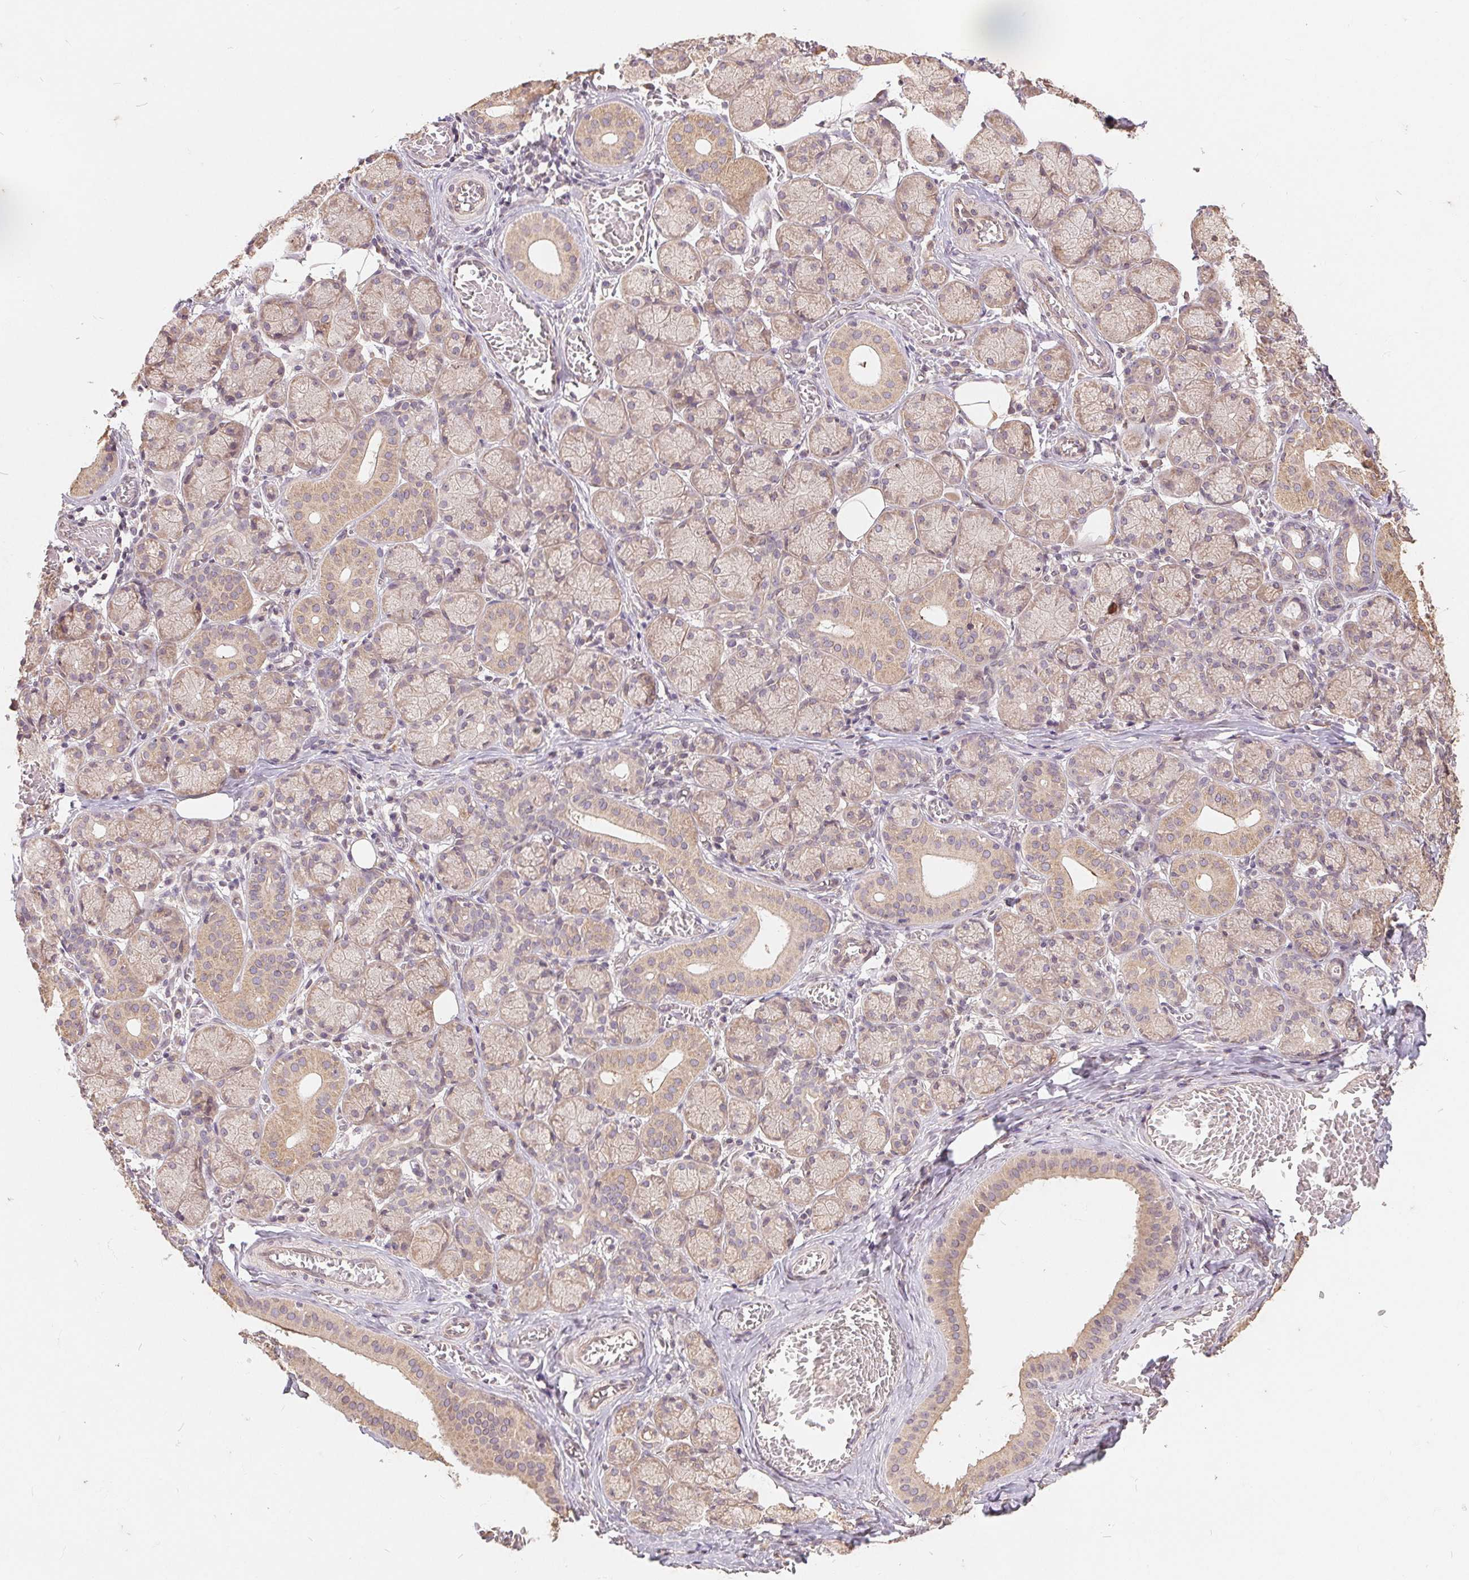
{"staining": {"intensity": "weak", "quantity": "25%-75%", "location": "cytoplasmic/membranous"}, "tissue": "salivary gland", "cell_type": "Glandular cells", "image_type": "normal", "snomed": [{"axis": "morphology", "description": "Normal tissue, NOS"}, {"axis": "topography", "description": "Salivary gland"}, {"axis": "topography", "description": "Peripheral nerve tissue"}], "caption": "A micrograph of salivary gland stained for a protein reveals weak cytoplasmic/membranous brown staining in glandular cells.", "gene": "CDIPT", "patient": {"sex": "female", "age": 24}}